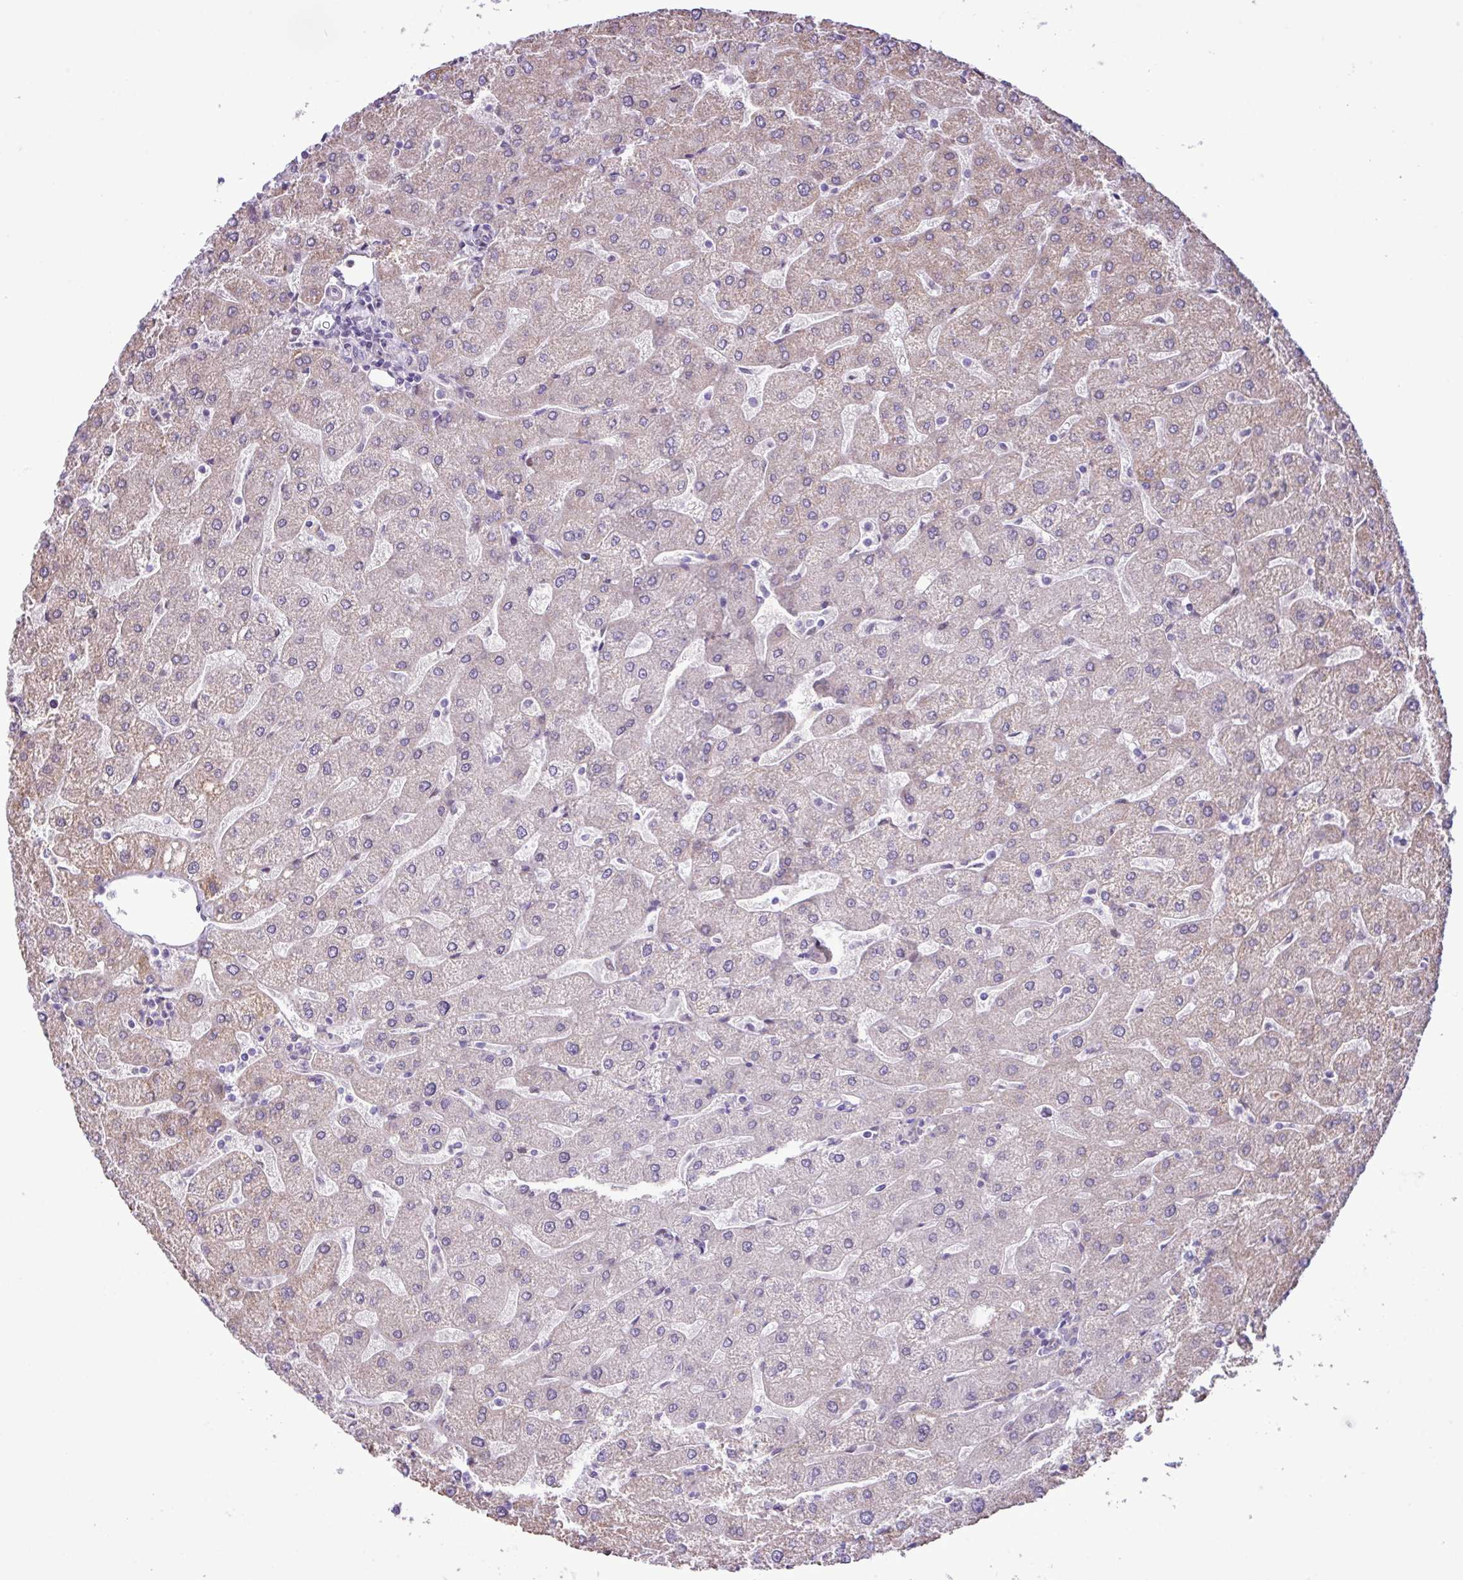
{"staining": {"intensity": "negative", "quantity": "none", "location": "none"}, "tissue": "liver", "cell_type": "Cholangiocytes", "image_type": "normal", "snomed": [{"axis": "morphology", "description": "Normal tissue, NOS"}, {"axis": "topography", "description": "Liver"}], "caption": "Immunohistochemical staining of benign liver reveals no significant expression in cholangiocytes.", "gene": "YLPM1", "patient": {"sex": "male", "age": 67}}